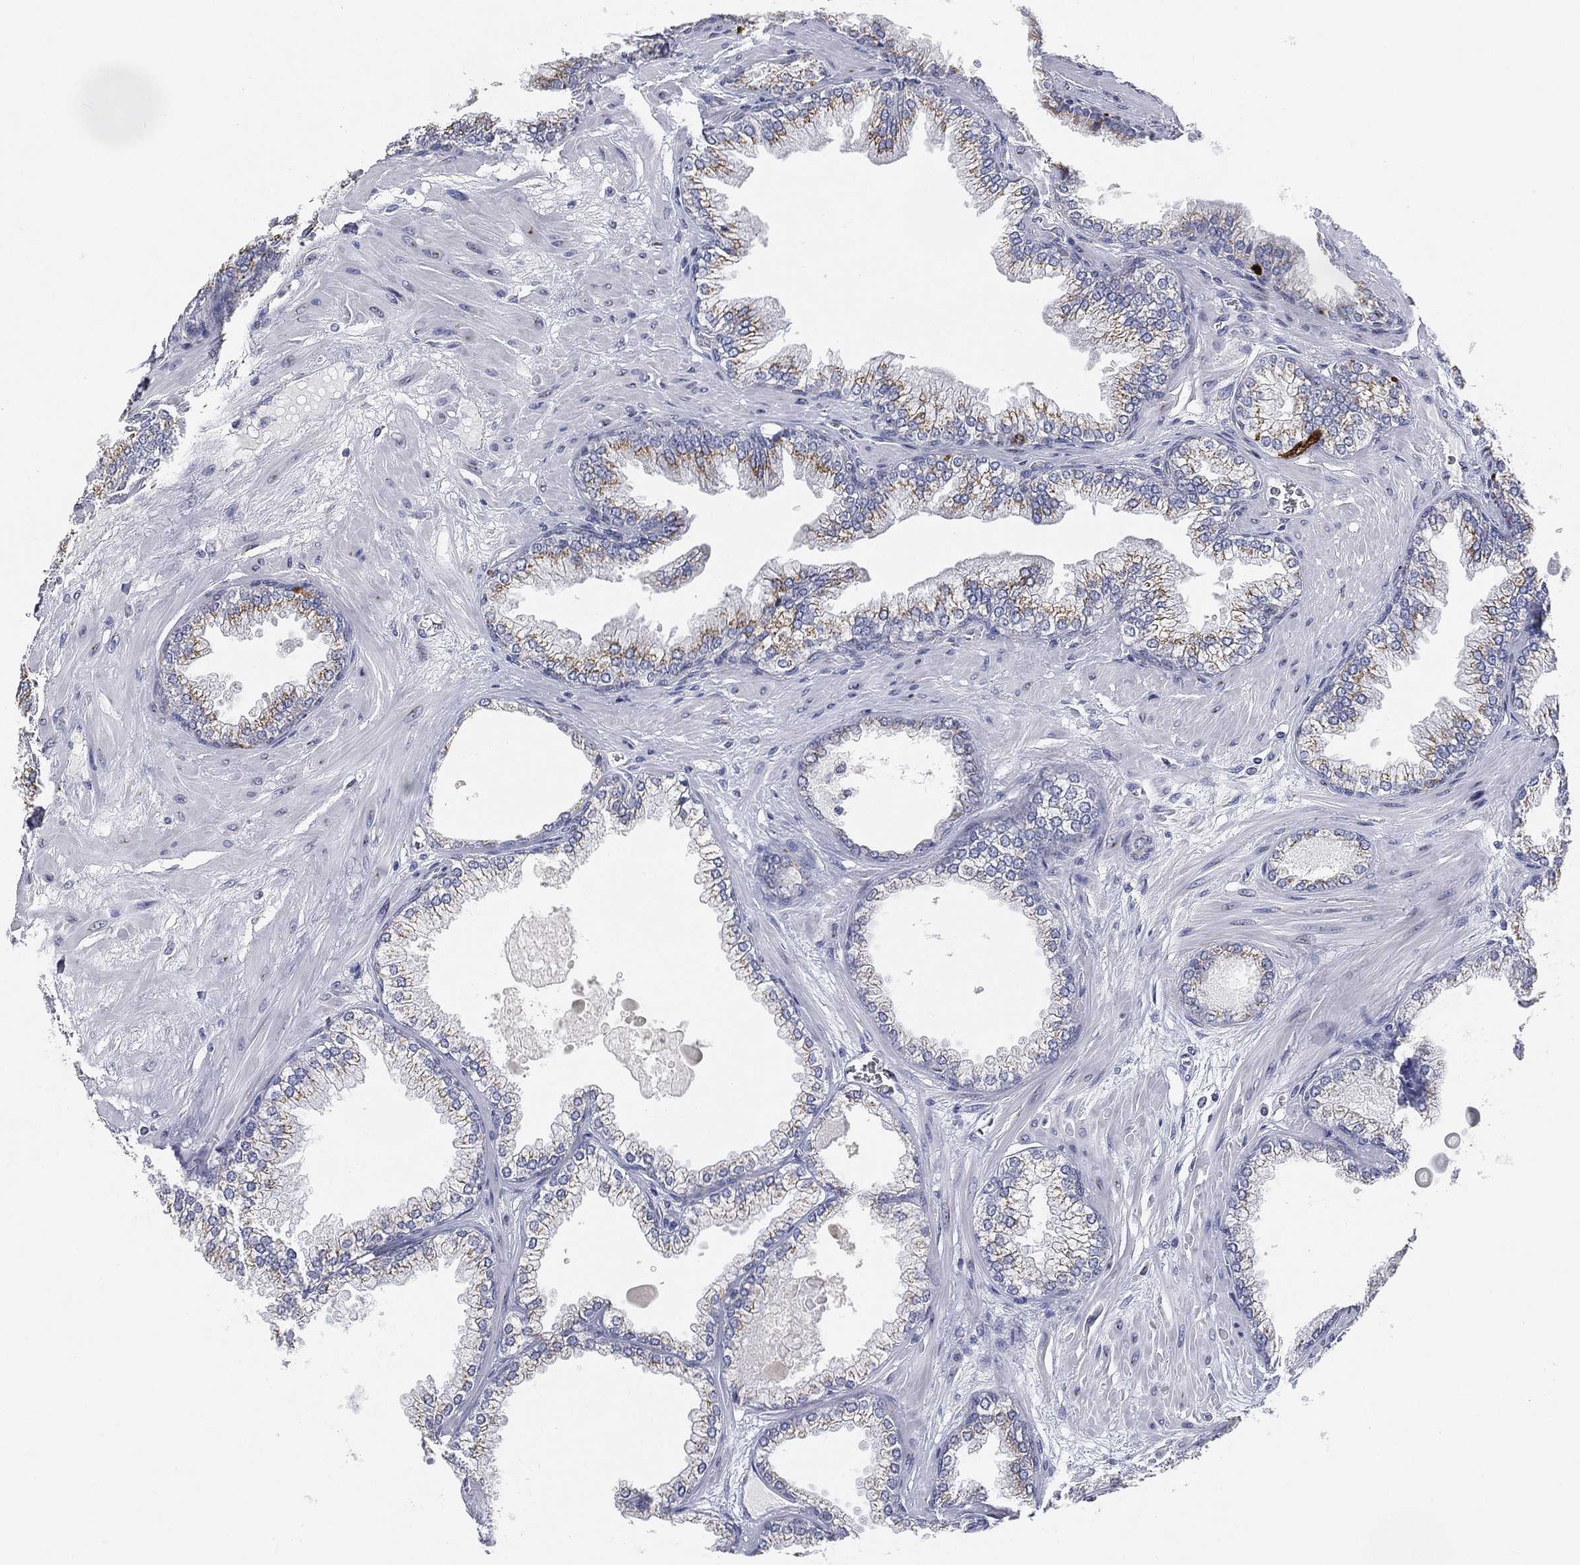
{"staining": {"intensity": "moderate", "quantity": "<25%", "location": "cytoplasmic/membranous"}, "tissue": "prostate cancer", "cell_type": "Tumor cells", "image_type": "cancer", "snomed": [{"axis": "morphology", "description": "Adenocarcinoma, Low grade"}, {"axis": "topography", "description": "Prostate"}], "caption": "This is a photomicrograph of immunohistochemistry staining of adenocarcinoma (low-grade) (prostate), which shows moderate staining in the cytoplasmic/membranous of tumor cells.", "gene": "TICAM1", "patient": {"sex": "male", "age": 72}}